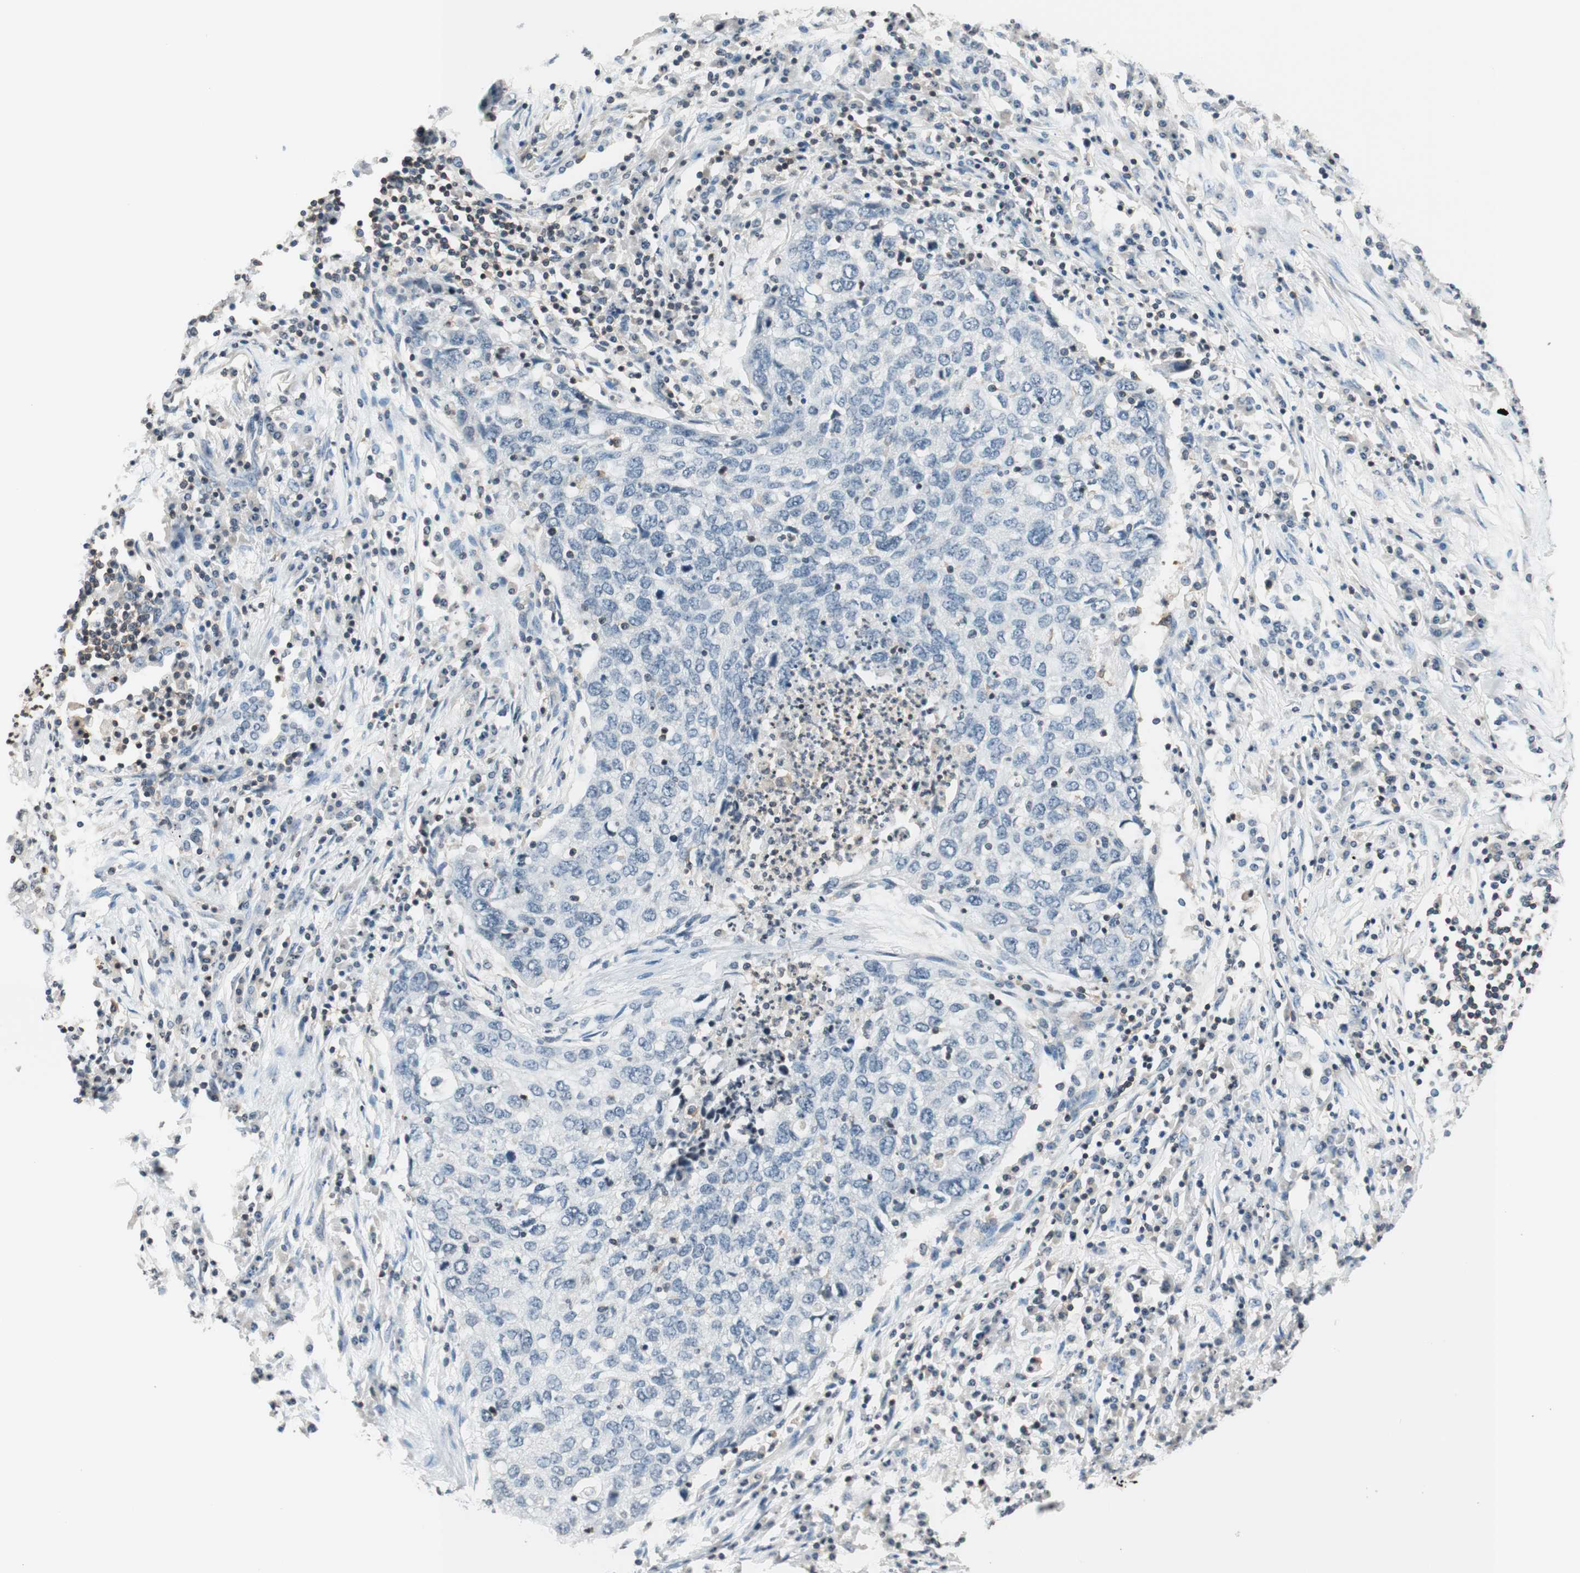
{"staining": {"intensity": "negative", "quantity": "none", "location": "none"}, "tissue": "lung cancer", "cell_type": "Tumor cells", "image_type": "cancer", "snomed": [{"axis": "morphology", "description": "Squamous cell carcinoma, NOS"}, {"axis": "topography", "description": "Lung"}], "caption": "Immunohistochemical staining of lung cancer (squamous cell carcinoma) displays no significant positivity in tumor cells.", "gene": "WIPF1", "patient": {"sex": "female", "age": 63}}